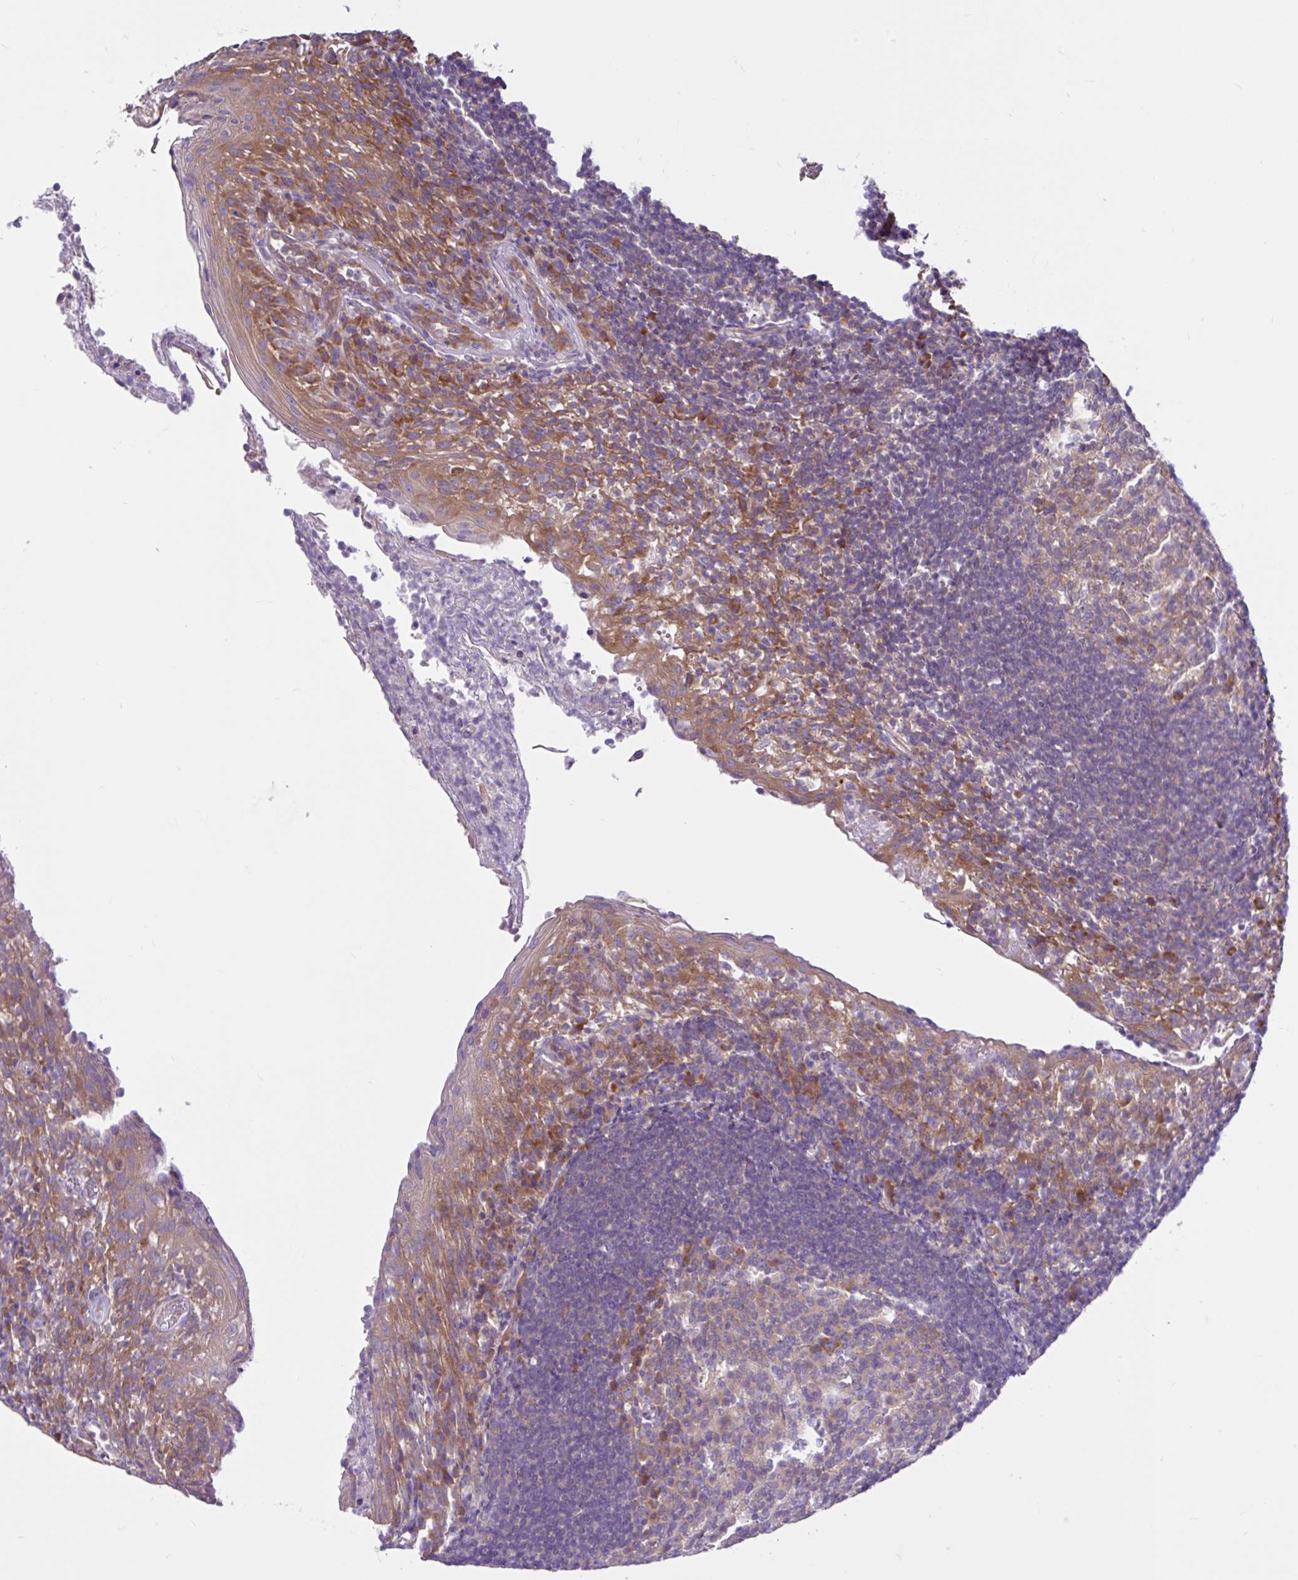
{"staining": {"intensity": "strong", "quantity": "25%-75%", "location": "cytoplasmic/membranous"}, "tissue": "tonsil", "cell_type": "Germinal center cells", "image_type": "normal", "snomed": [{"axis": "morphology", "description": "Normal tissue, NOS"}, {"axis": "topography", "description": "Tonsil"}], "caption": "Tonsil stained with immunohistochemistry shows strong cytoplasmic/membranous staining in about 25%-75% of germinal center cells. (DAB IHC, brown staining for protein, blue staining for nuclei).", "gene": "LARS1", "patient": {"sex": "female", "age": 10}}